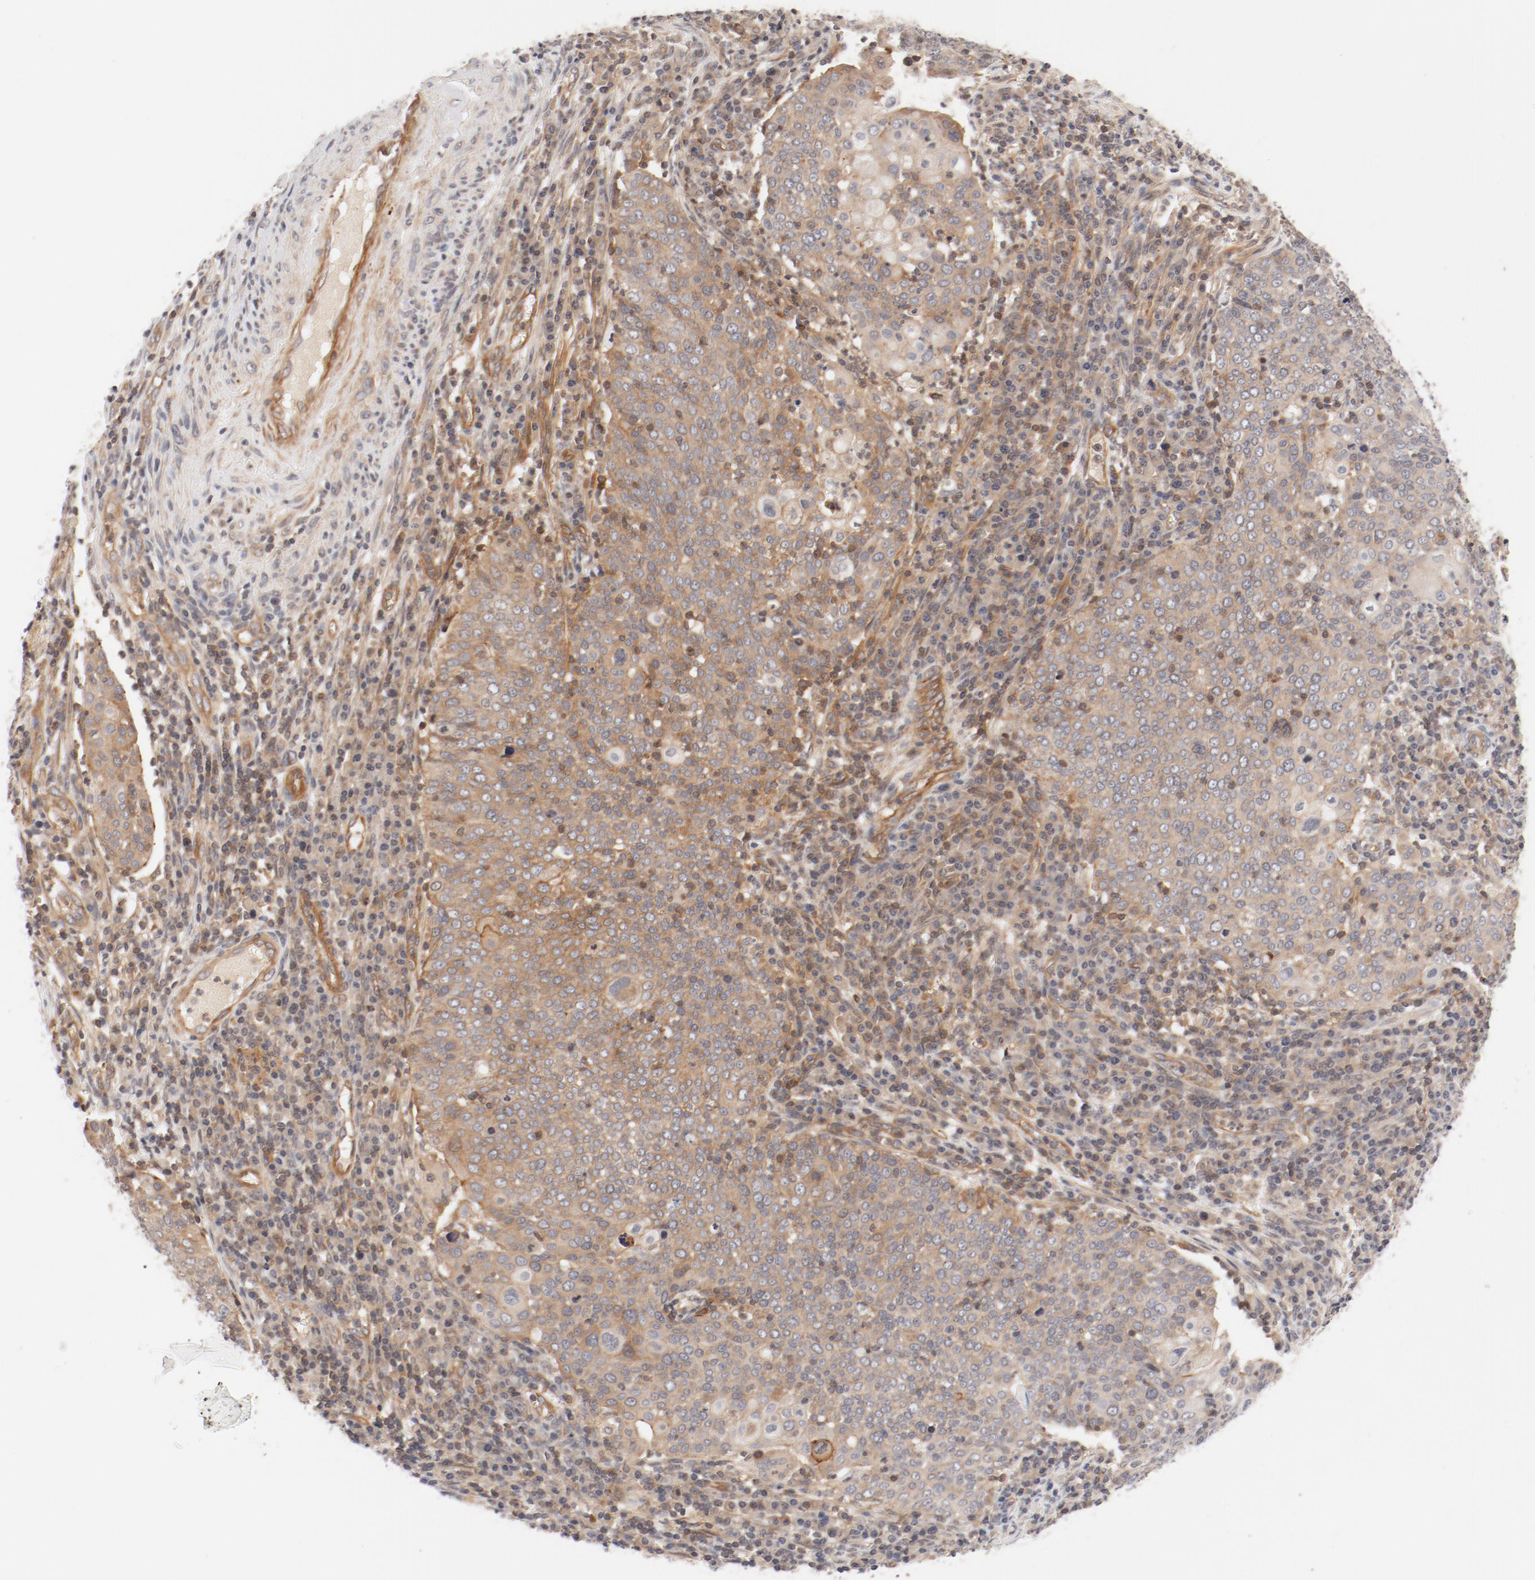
{"staining": {"intensity": "weak", "quantity": ">75%", "location": "cytoplasmic/membranous"}, "tissue": "cervical cancer", "cell_type": "Tumor cells", "image_type": "cancer", "snomed": [{"axis": "morphology", "description": "Squamous cell carcinoma, NOS"}, {"axis": "topography", "description": "Cervix"}], "caption": "High-power microscopy captured an immunohistochemistry image of cervical squamous cell carcinoma, revealing weak cytoplasmic/membranous positivity in approximately >75% of tumor cells.", "gene": "ZNF267", "patient": {"sex": "female", "age": 40}}